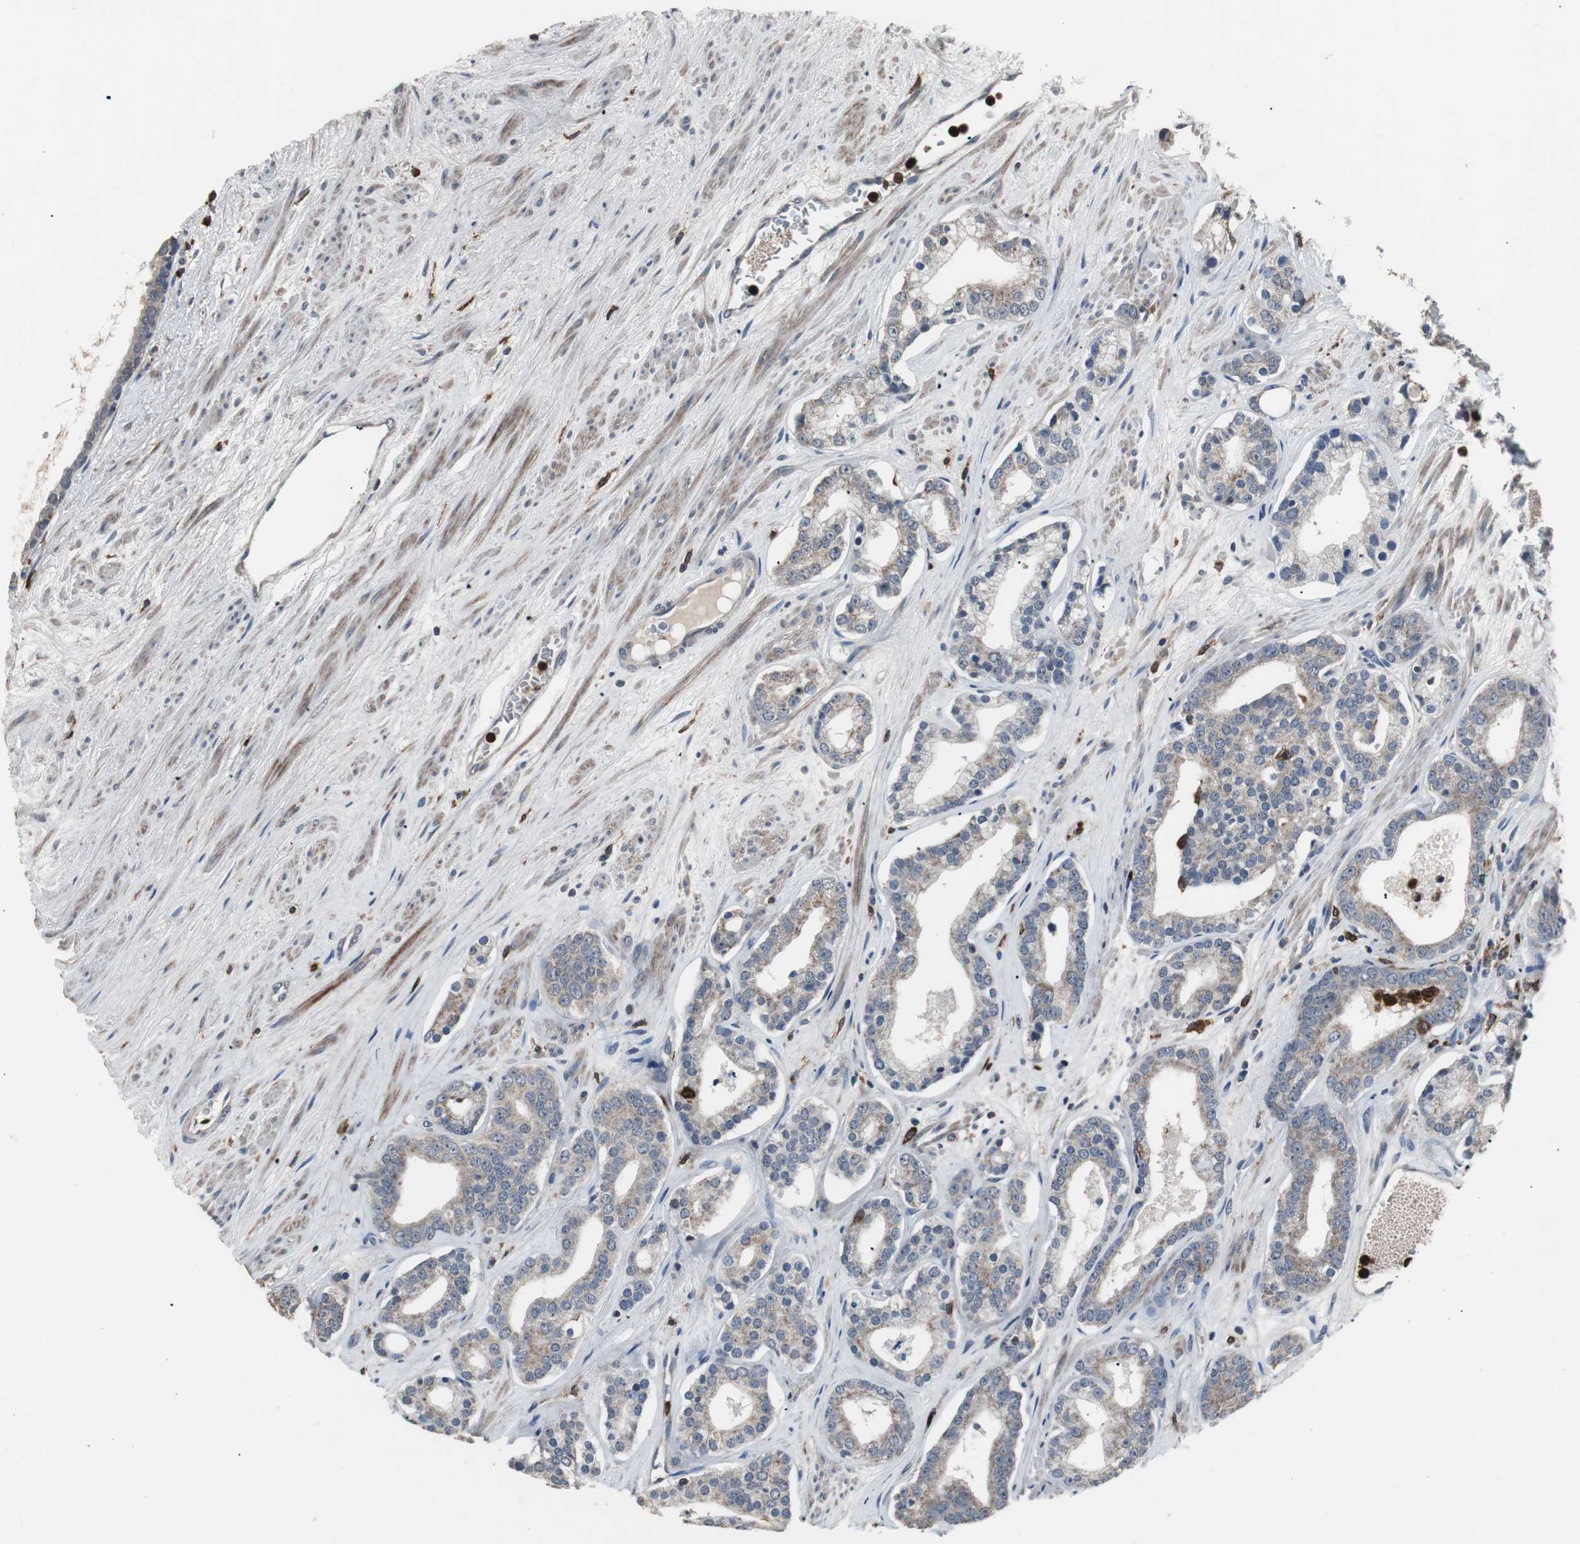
{"staining": {"intensity": "weak", "quantity": ">75%", "location": "cytoplasmic/membranous"}, "tissue": "prostate cancer", "cell_type": "Tumor cells", "image_type": "cancer", "snomed": [{"axis": "morphology", "description": "Adenocarcinoma, Low grade"}, {"axis": "topography", "description": "Prostate"}], "caption": "Immunohistochemistry micrograph of prostate cancer (adenocarcinoma (low-grade)) stained for a protein (brown), which shows low levels of weak cytoplasmic/membranous staining in about >75% of tumor cells.", "gene": "NCF2", "patient": {"sex": "male", "age": 63}}